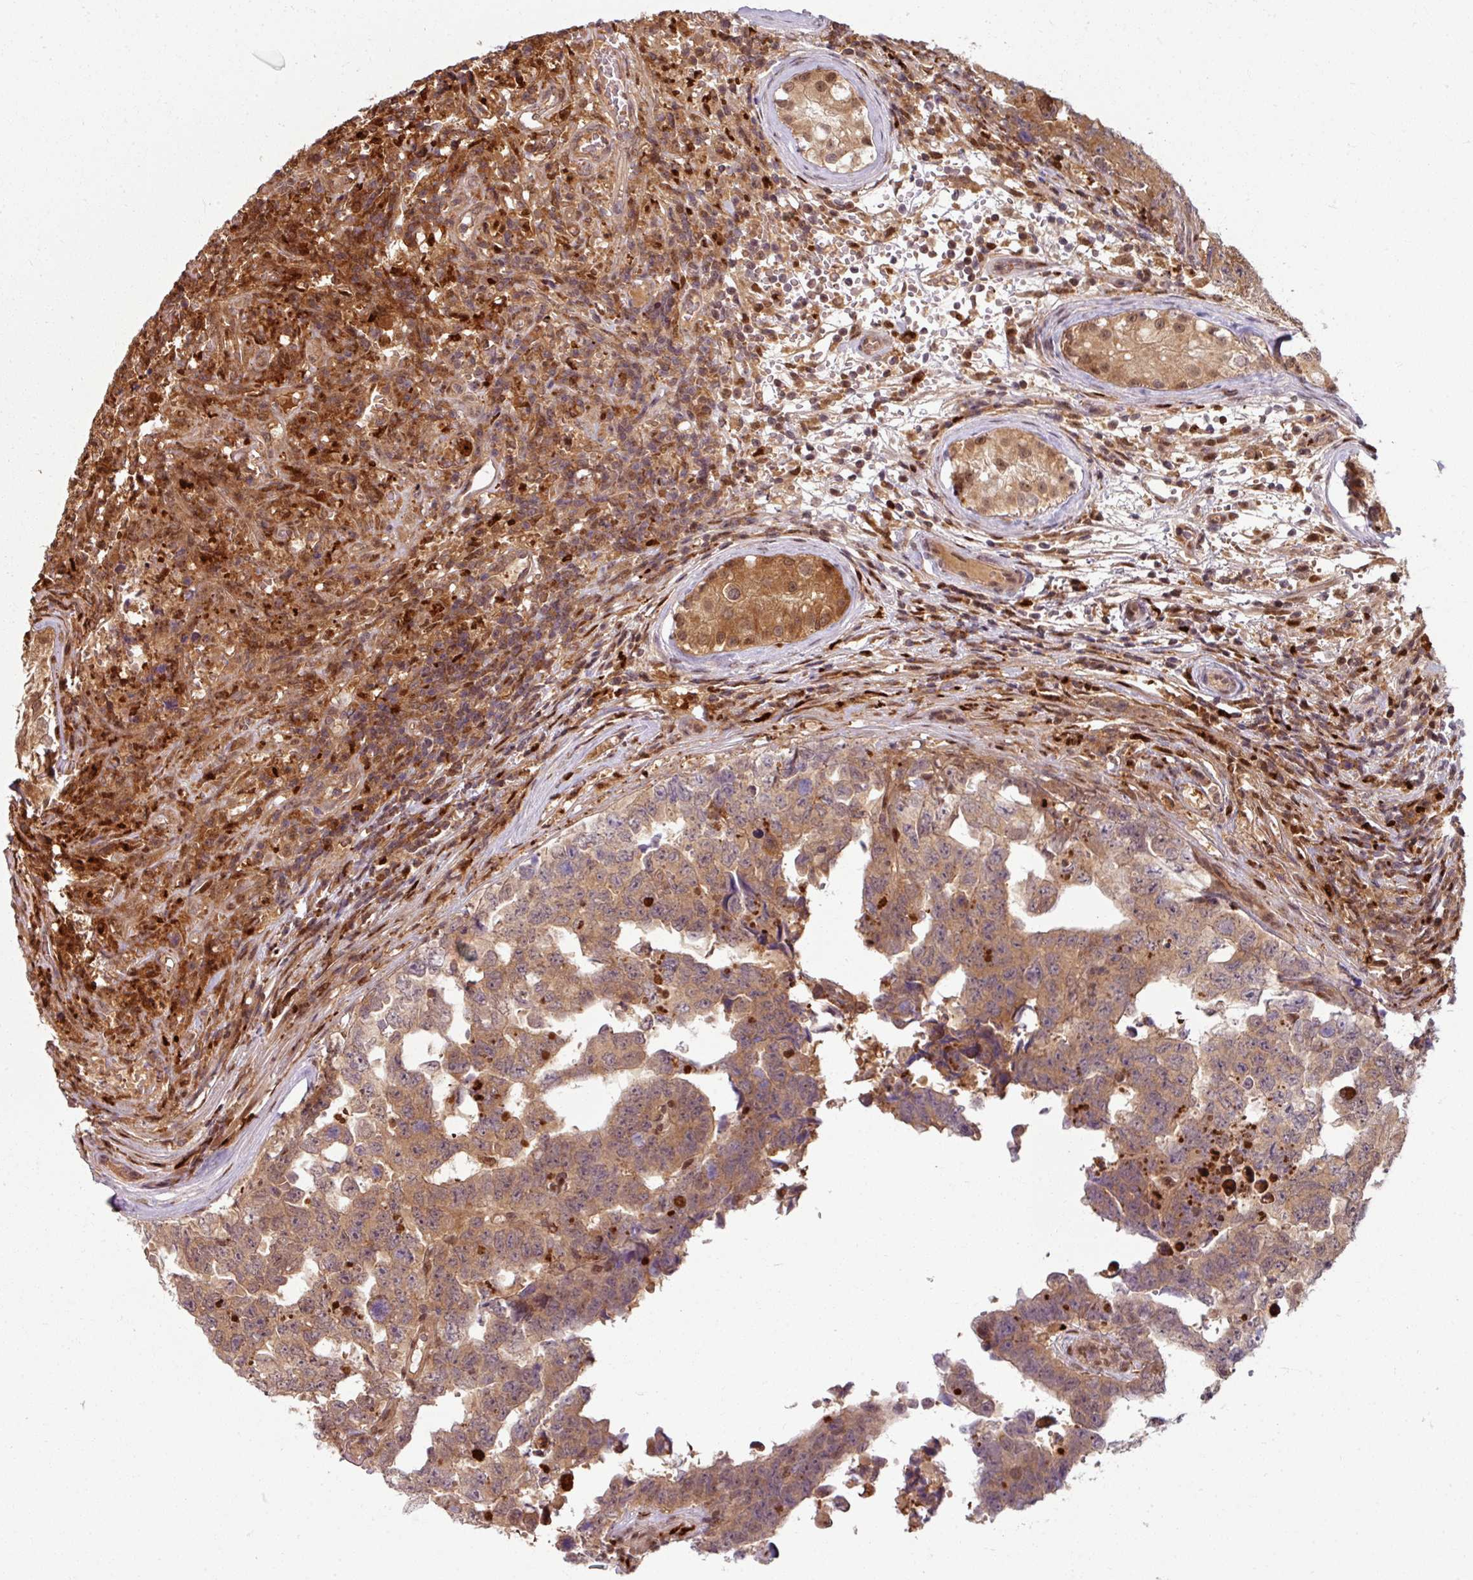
{"staining": {"intensity": "moderate", "quantity": ">75%", "location": "cytoplasmic/membranous"}, "tissue": "testis cancer", "cell_type": "Tumor cells", "image_type": "cancer", "snomed": [{"axis": "morphology", "description": "Normal tissue, NOS"}, {"axis": "morphology", "description": "Carcinoma, Embryonal, NOS"}, {"axis": "topography", "description": "Testis"}, {"axis": "topography", "description": "Epididymis"}], "caption": "Tumor cells reveal medium levels of moderate cytoplasmic/membranous staining in approximately >75% of cells in testis cancer.", "gene": "KCTD11", "patient": {"sex": "male", "age": 25}}